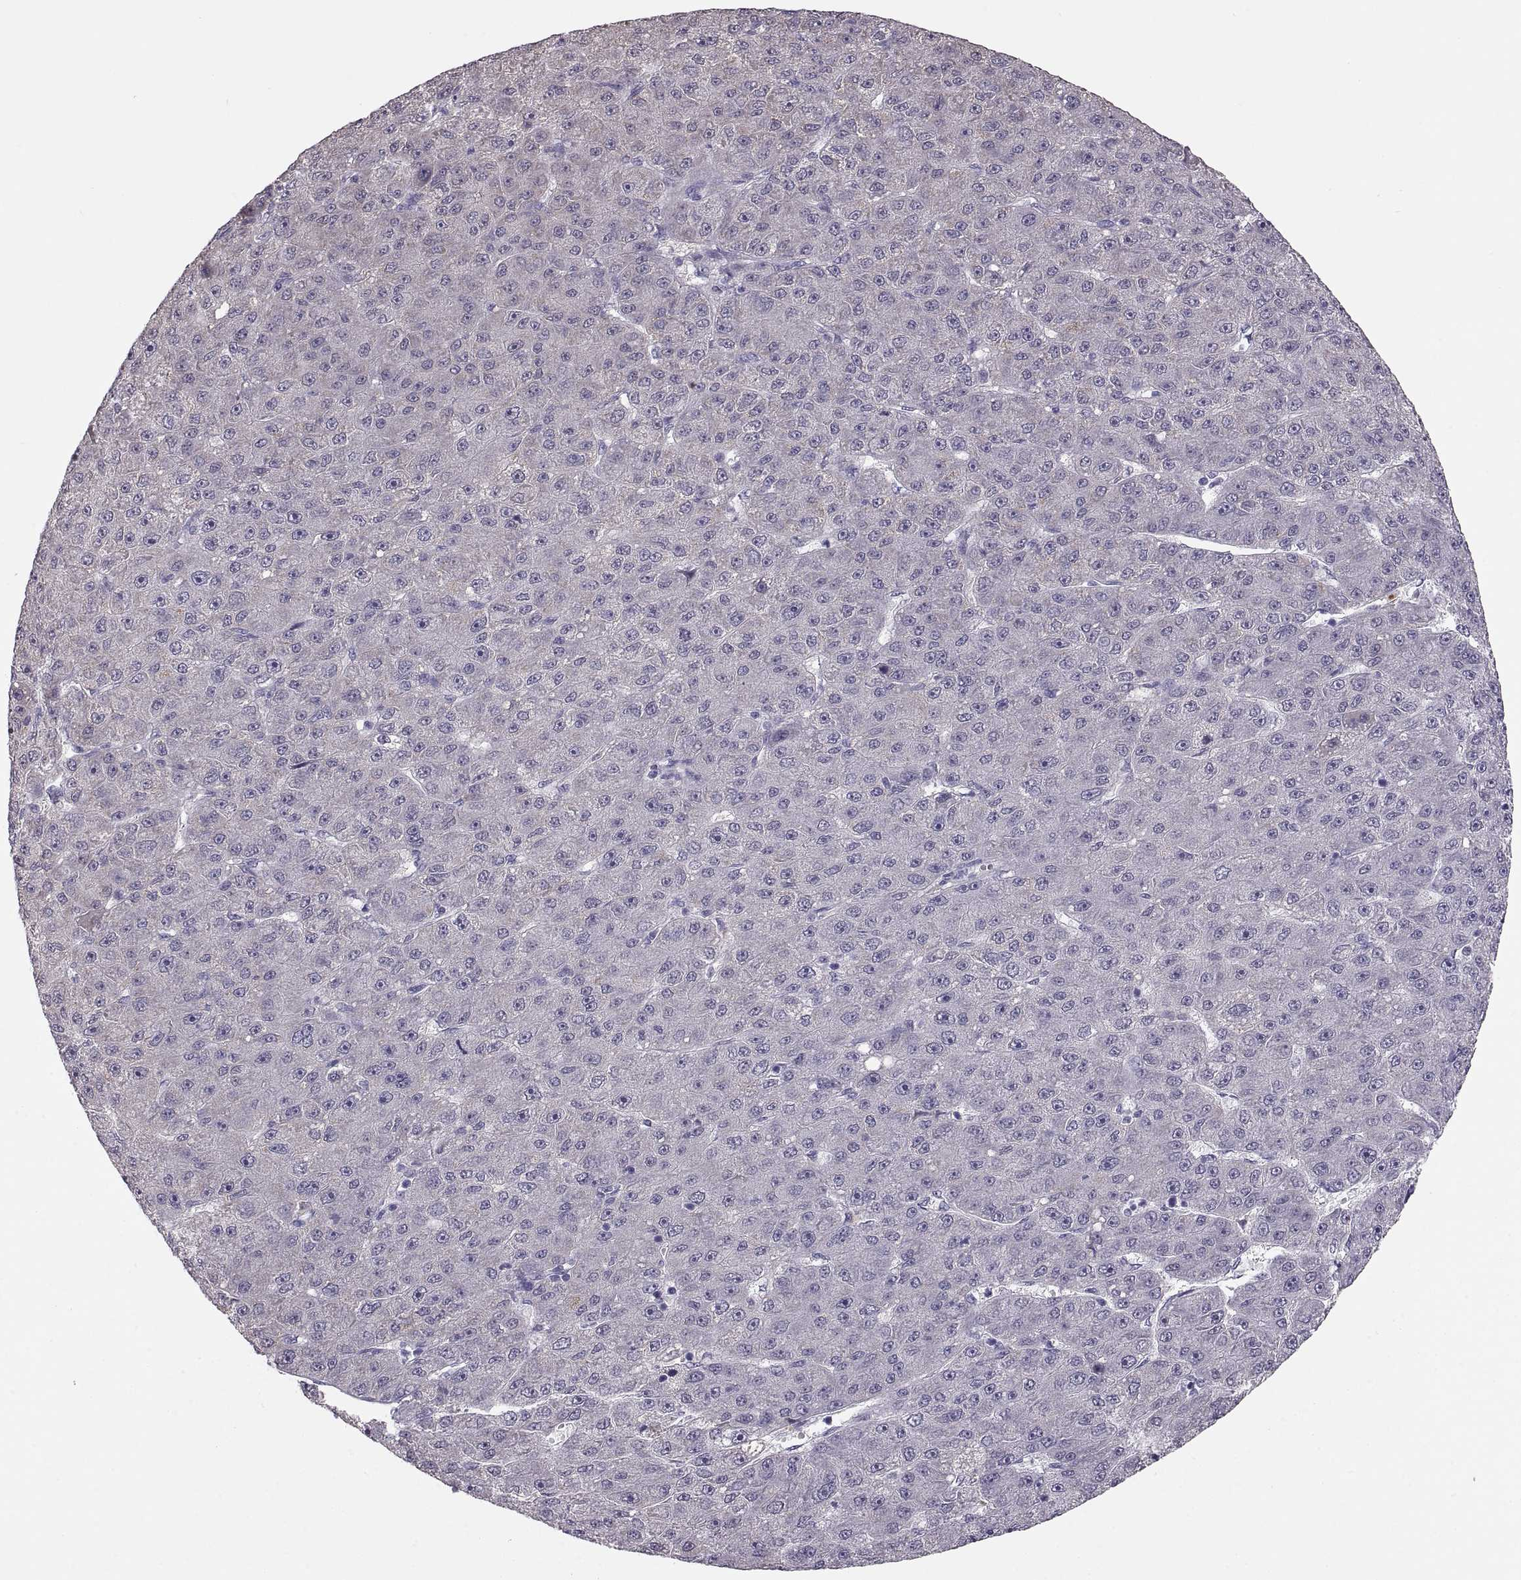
{"staining": {"intensity": "negative", "quantity": "none", "location": "none"}, "tissue": "liver cancer", "cell_type": "Tumor cells", "image_type": "cancer", "snomed": [{"axis": "morphology", "description": "Carcinoma, Hepatocellular, NOS"}, {"axis": "topography", "description": "Liver"}], "caption": "Histopathology image shows no significant protein staining in tumor cells of liver hepatocellular carcinoma.", "gene": "MAGEB18", "patient": {"sex": "male", "age": 67}}